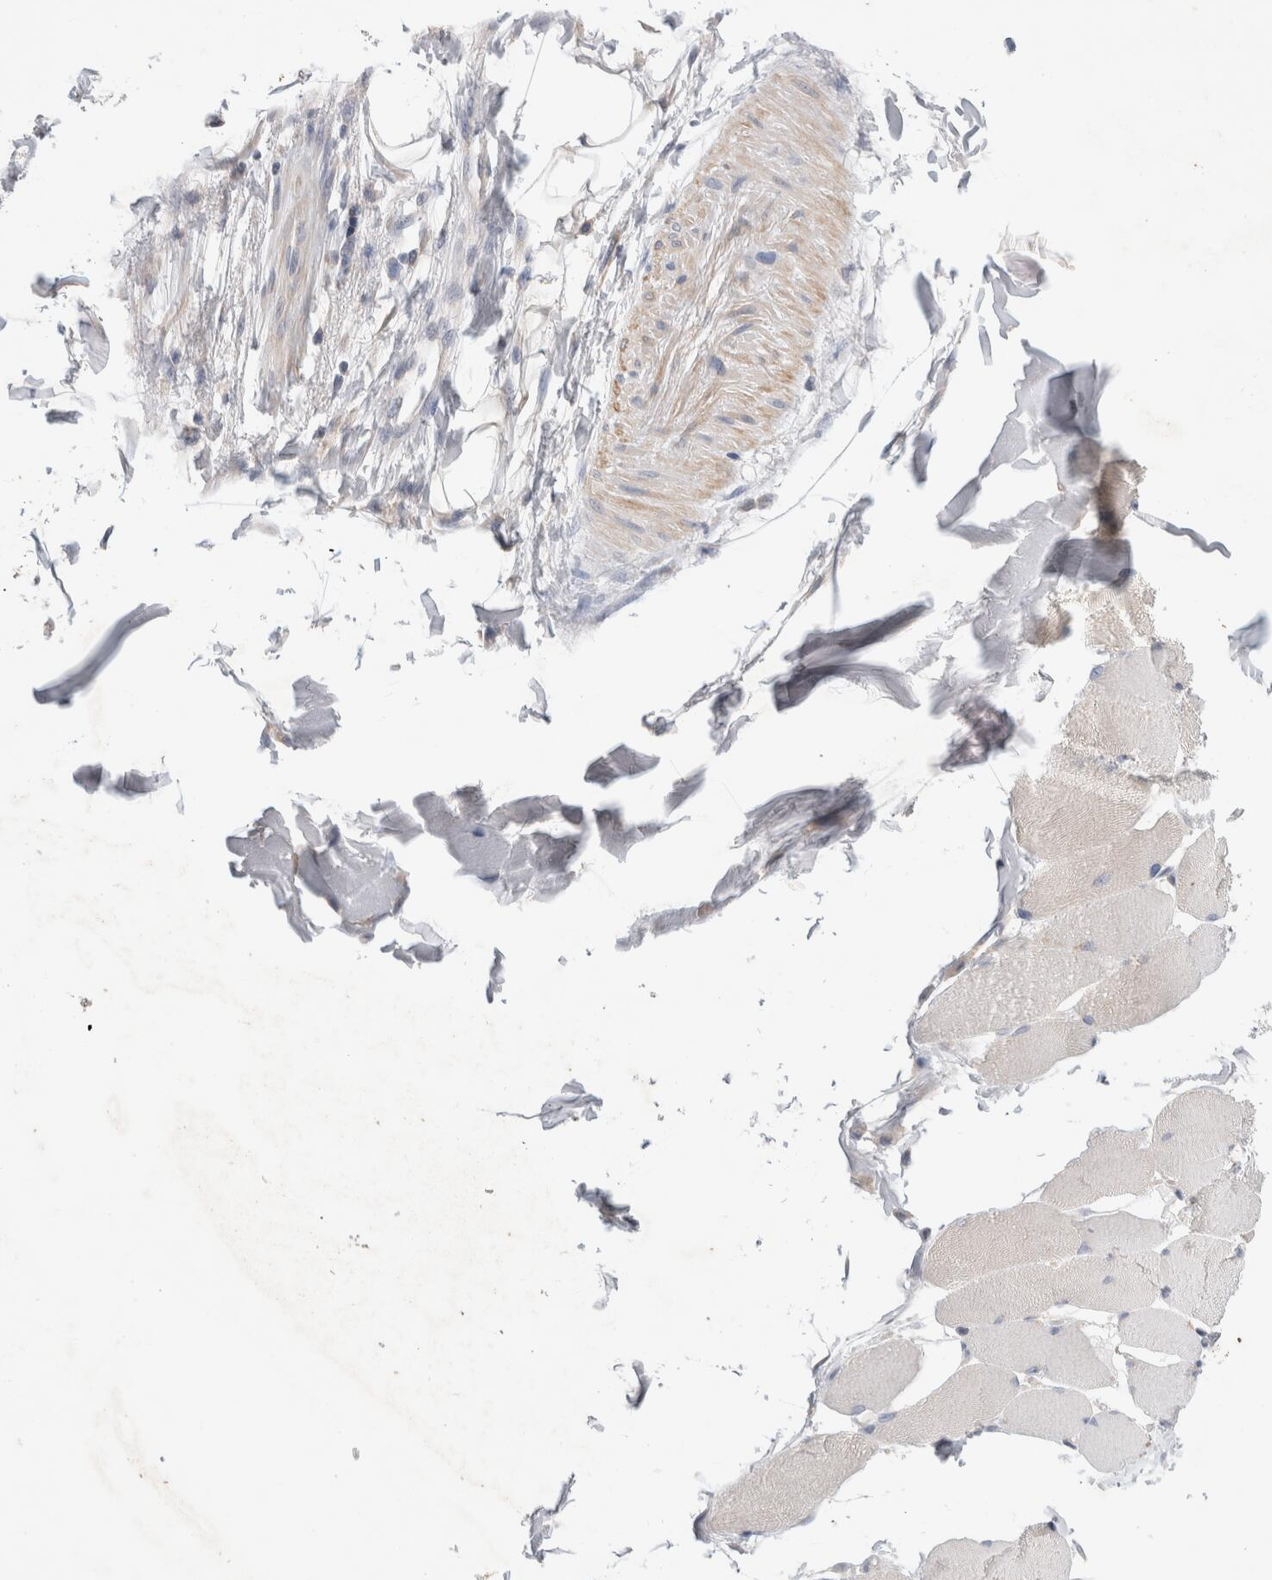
{"staining": {"intensity": "weak", "quantity": "<25%", "location": "cytoplasmic/membranous"}, "tissue": "skeletal muscle", "cell_type": "Myocytes", "image_type": "normal", "snomed": [{"axis": "morphology", "description": "Normal tissue, NOS"}, {"axis": "topography", "description": "Skin"}, {"axis": "topography", "description": "Skeletal muscle"}], "caption": "Immunohistochemistry image of benign human skeletal muscle stained for a protein (brown), which exhibits no staining in myocytes.", "gene": "IFT74", "patient": {"sex": "male", "age": 83}}